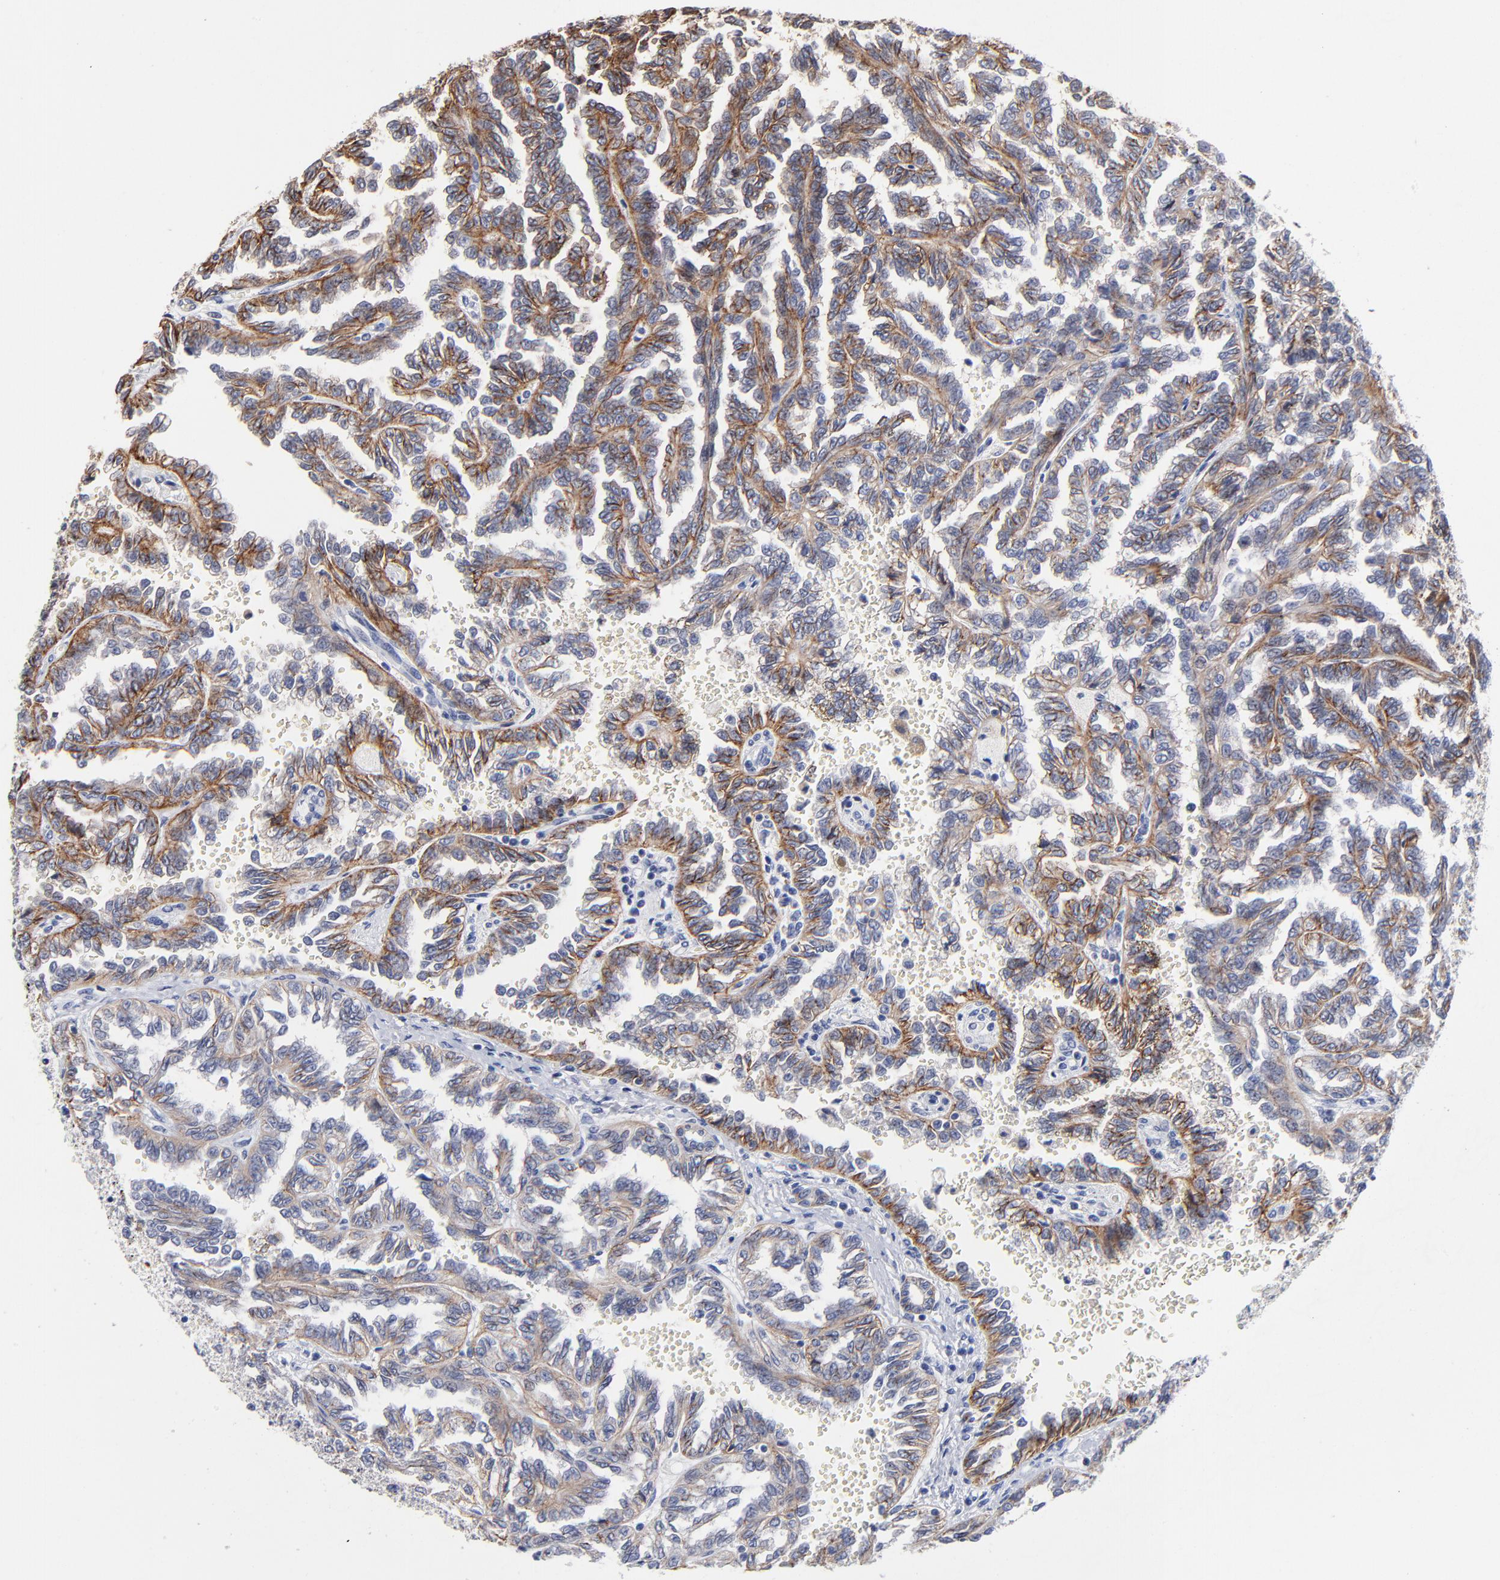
{"staining": {"intensity": "moderate", "quantity": "25%-75%", "location": "cytoplasmic/membranous"}, "tissue": "renal cancer", "cell_type": "Tumor cells", "image_type": "cancer", "snomed": [{"axis": "morphology", "description": "Inflammation, NOS"}, {"axis": "morphology", "description": "Adenocarcinoma, NOS"}, {"axis": "topography", "description": "Kidney"}], "caption": "IHC micrograph of human renal adenocarcinoma stained for a protein (brown), which shows medium levels of moderate cytoplasmic/membranous positivity in about 25%-75% of tumor cells.", "gene": "CXADR", "patient": {"sex": "male", "age": 68}}